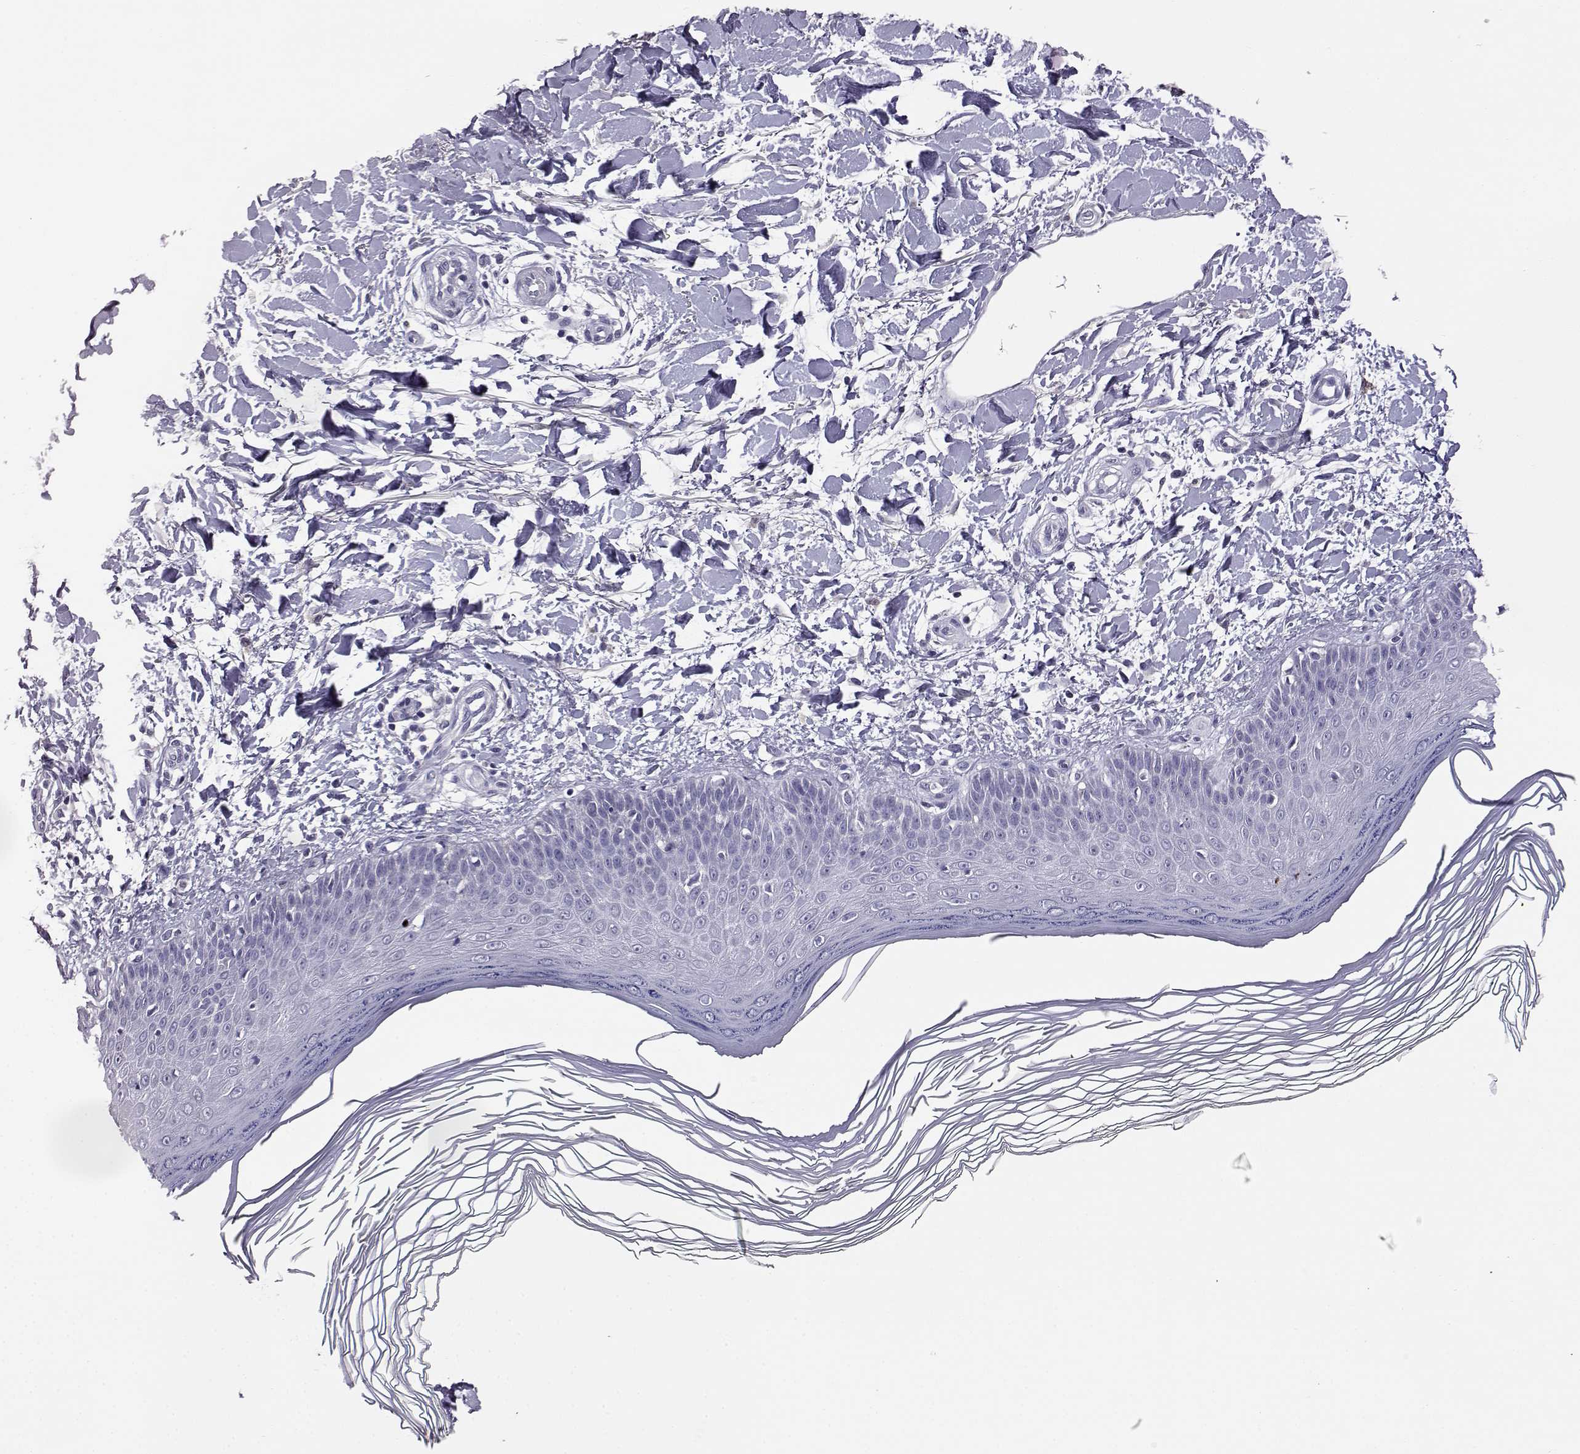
{"staining": {"intensity": "negative", "quantity": "none", "location": "none"}, "tissue": "skin", "cell_type": "Fibroblasts", "image_type": "normal", "snomed": [{"axis": "morphology", "description": "Normal tissue, NOS"}, {"axis": "topography", "description": "Skin"}], "caption": "Human skin stained for a protein using immunohistochemistry exhibits no staining in fibroblasts.", "gene": "AKR1B1", "patient": {"sex": "female", "age": 62}}